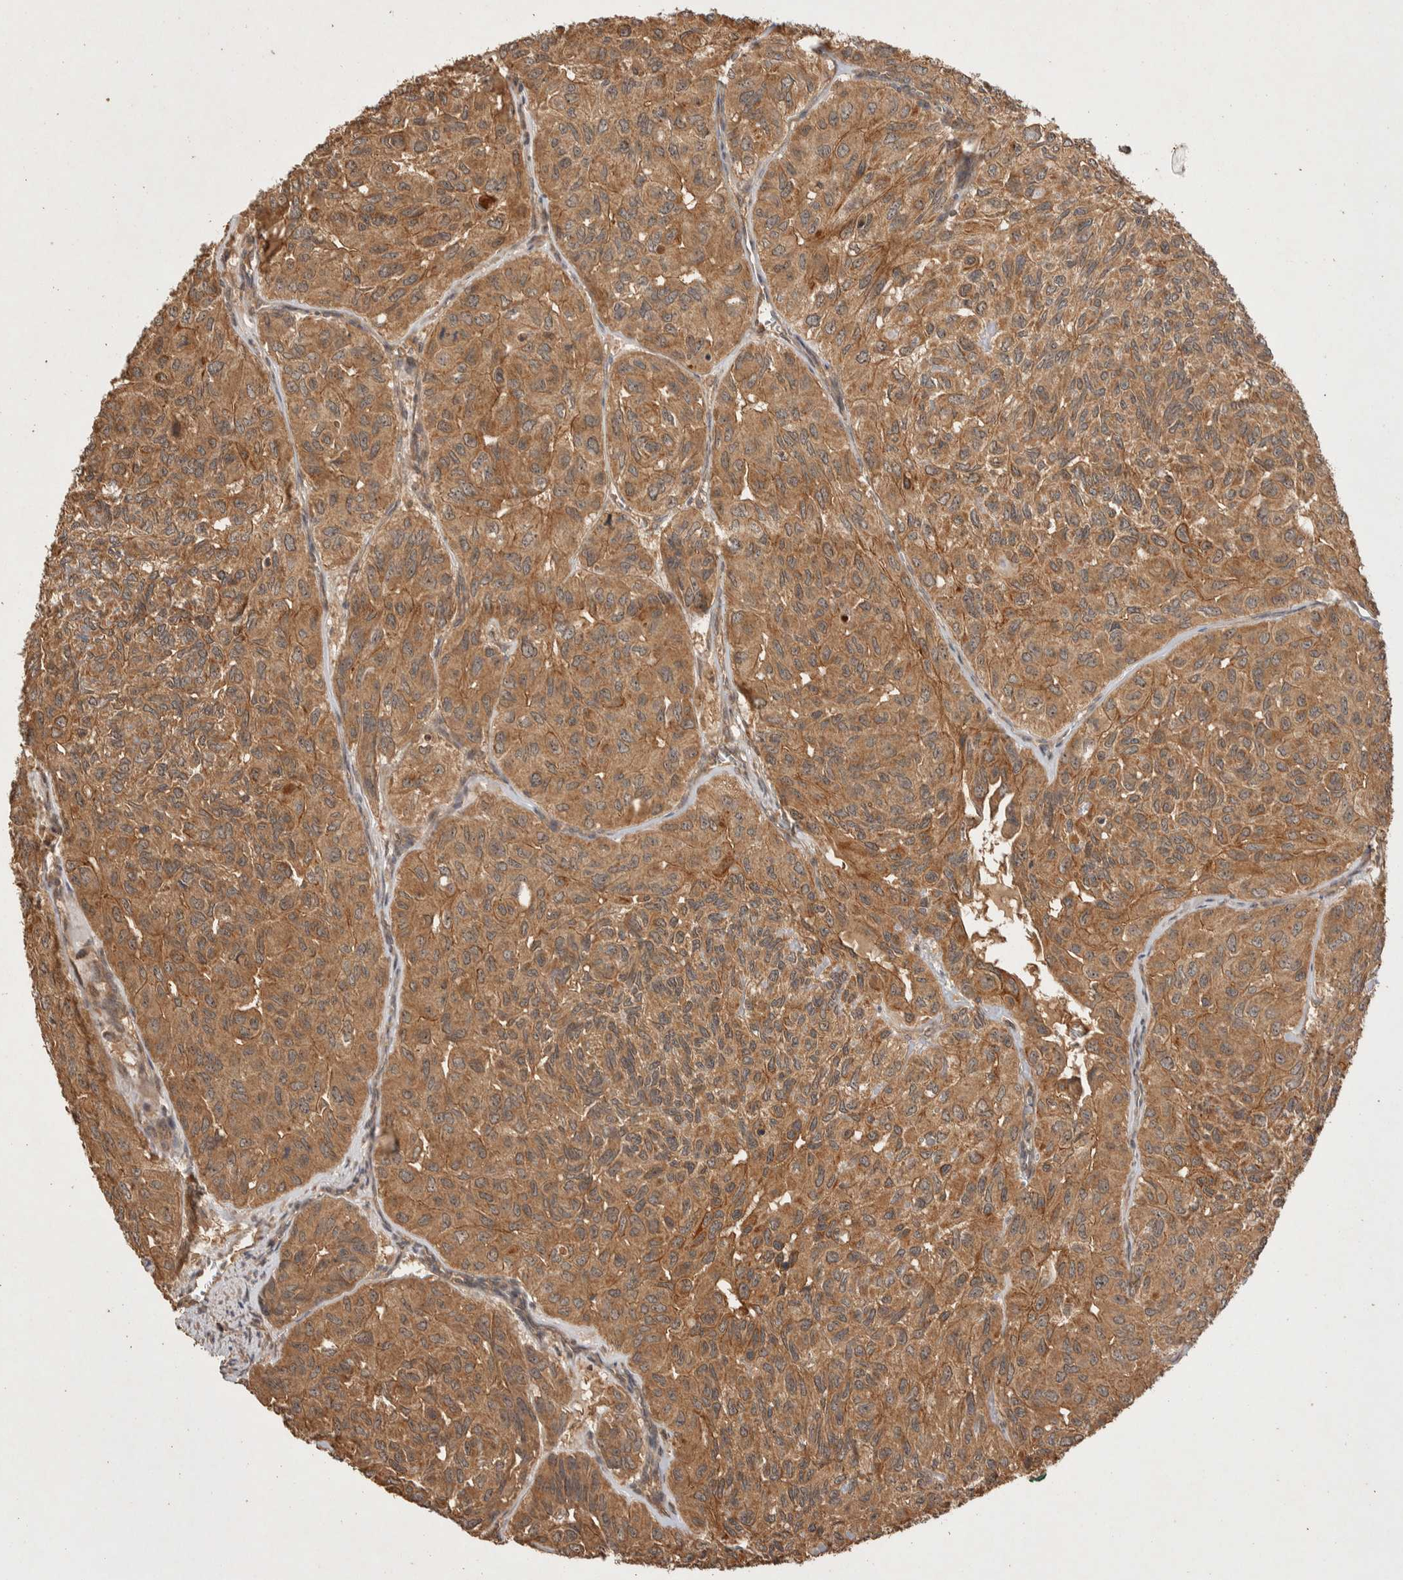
{"staining": {"intensity": "moderate", "quantity": ">75%", "location": "cytoplasmic/membranous"}, "tissue": "head and neck cancer", "cell_type": "Tumor cells", "image_type": "cancer", "snomed": [{"axis": "morphology", "description": "Adenocarcinoma, NOS"}, {"axis": "topography", "description": "Salivary gland, NOS"}, {"axis": "topography", "description": "Head-Neck"}], "caption": "Adenocarcinoma (head and neck) tissue reveals moderate cytoplasmic/membranous positivity in approximately >75% of tumor cells (brown staining indicates protein expression, while blue staining denotes nuclei).", "gene": "NSMAF", "patient": {"sex": "female", "age": 76}}